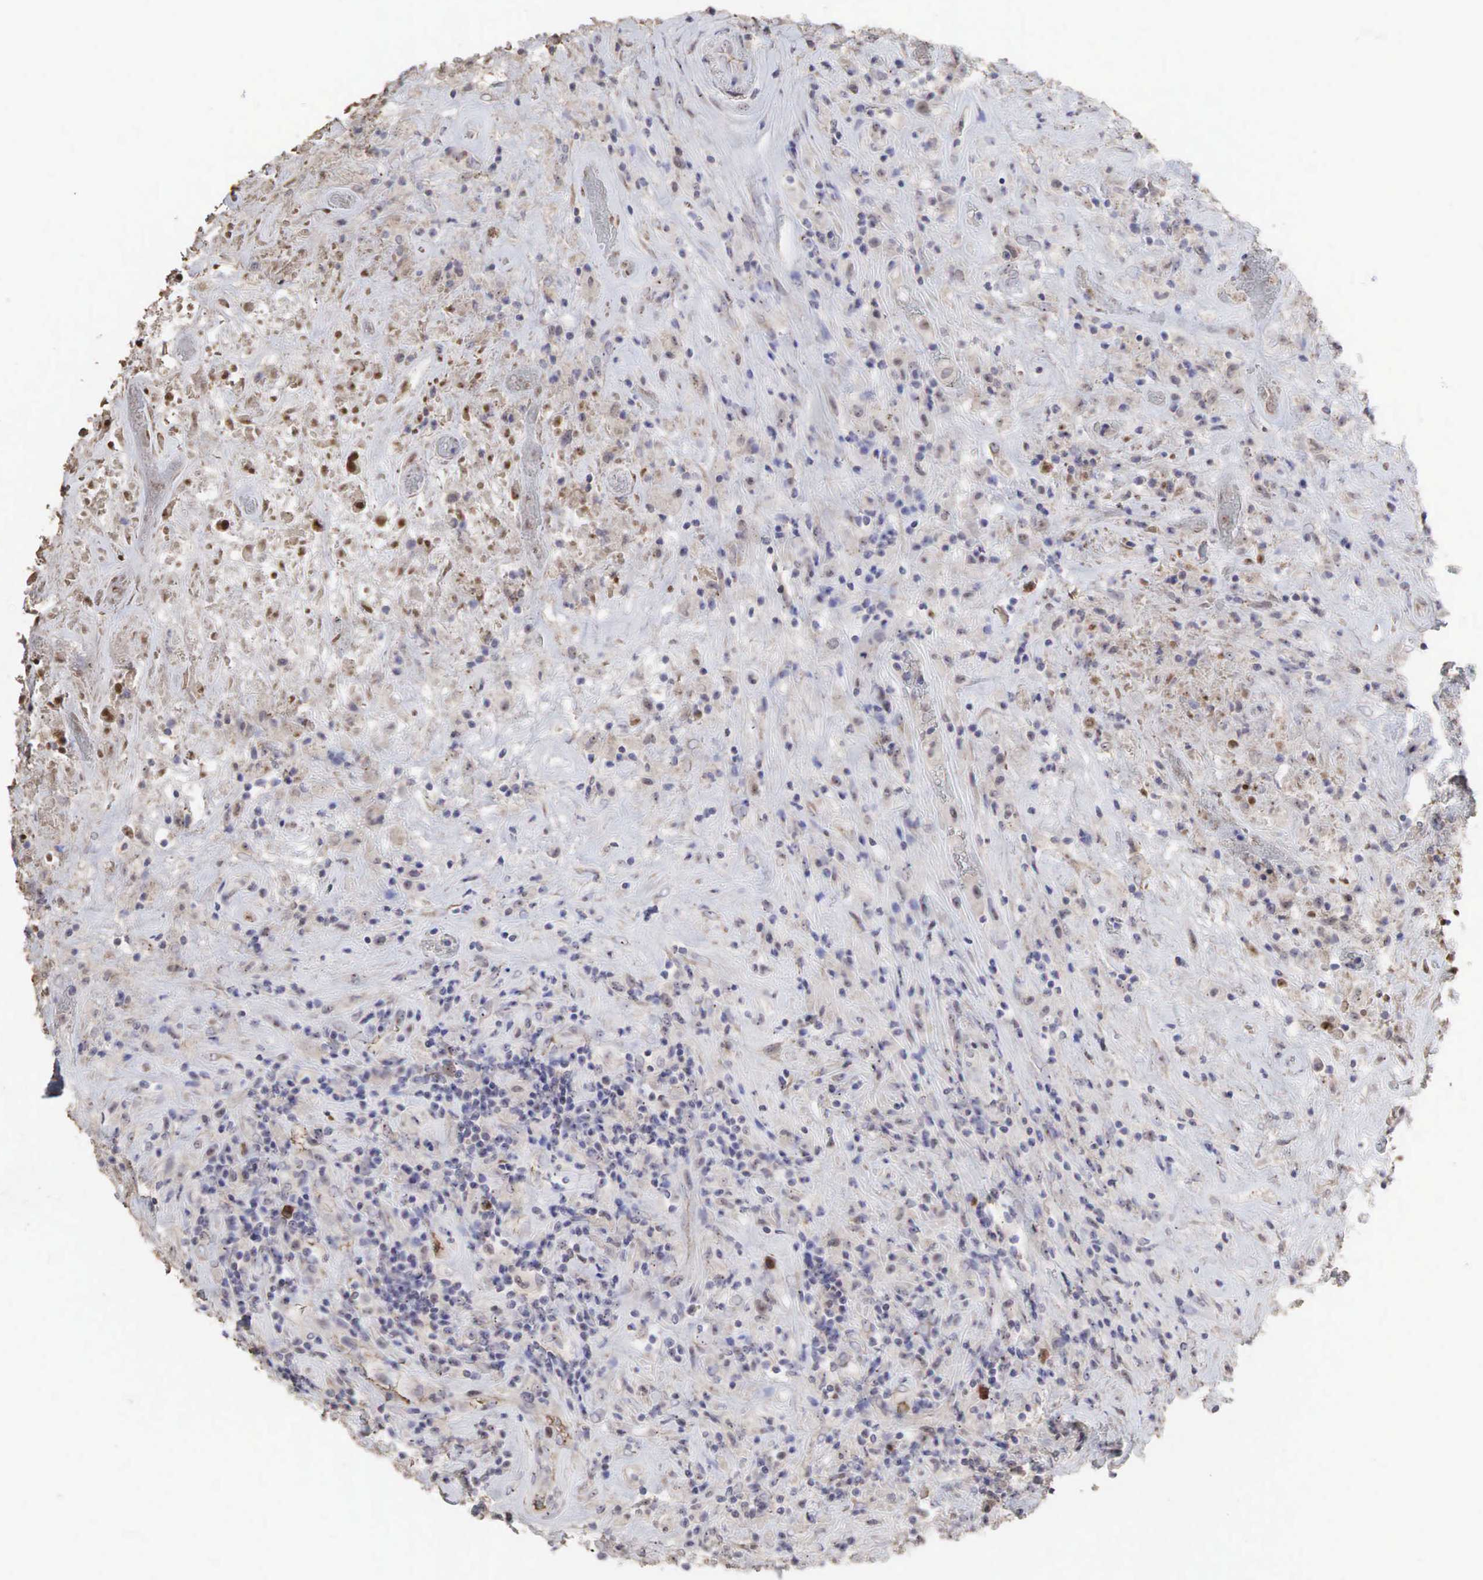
{"staining": {"intensity": "weak", "quantity": "<25%", "location": "cytoplasmic/membranous,nuclear"}, "tissue": "lymphoma", "cell_type": "Tumor cells", "image_type": "cancer", "snomed": [{"axis": "morphology", "description": "Hodgkin's disease, NOS"}, {"axis": "topography", "description": "Lymph node"}], "caption": "An image of human lymphoma is negative for staining in tumor cells.", "gene": "DKC1", "patient": {"sex": "male", "age": 46}}